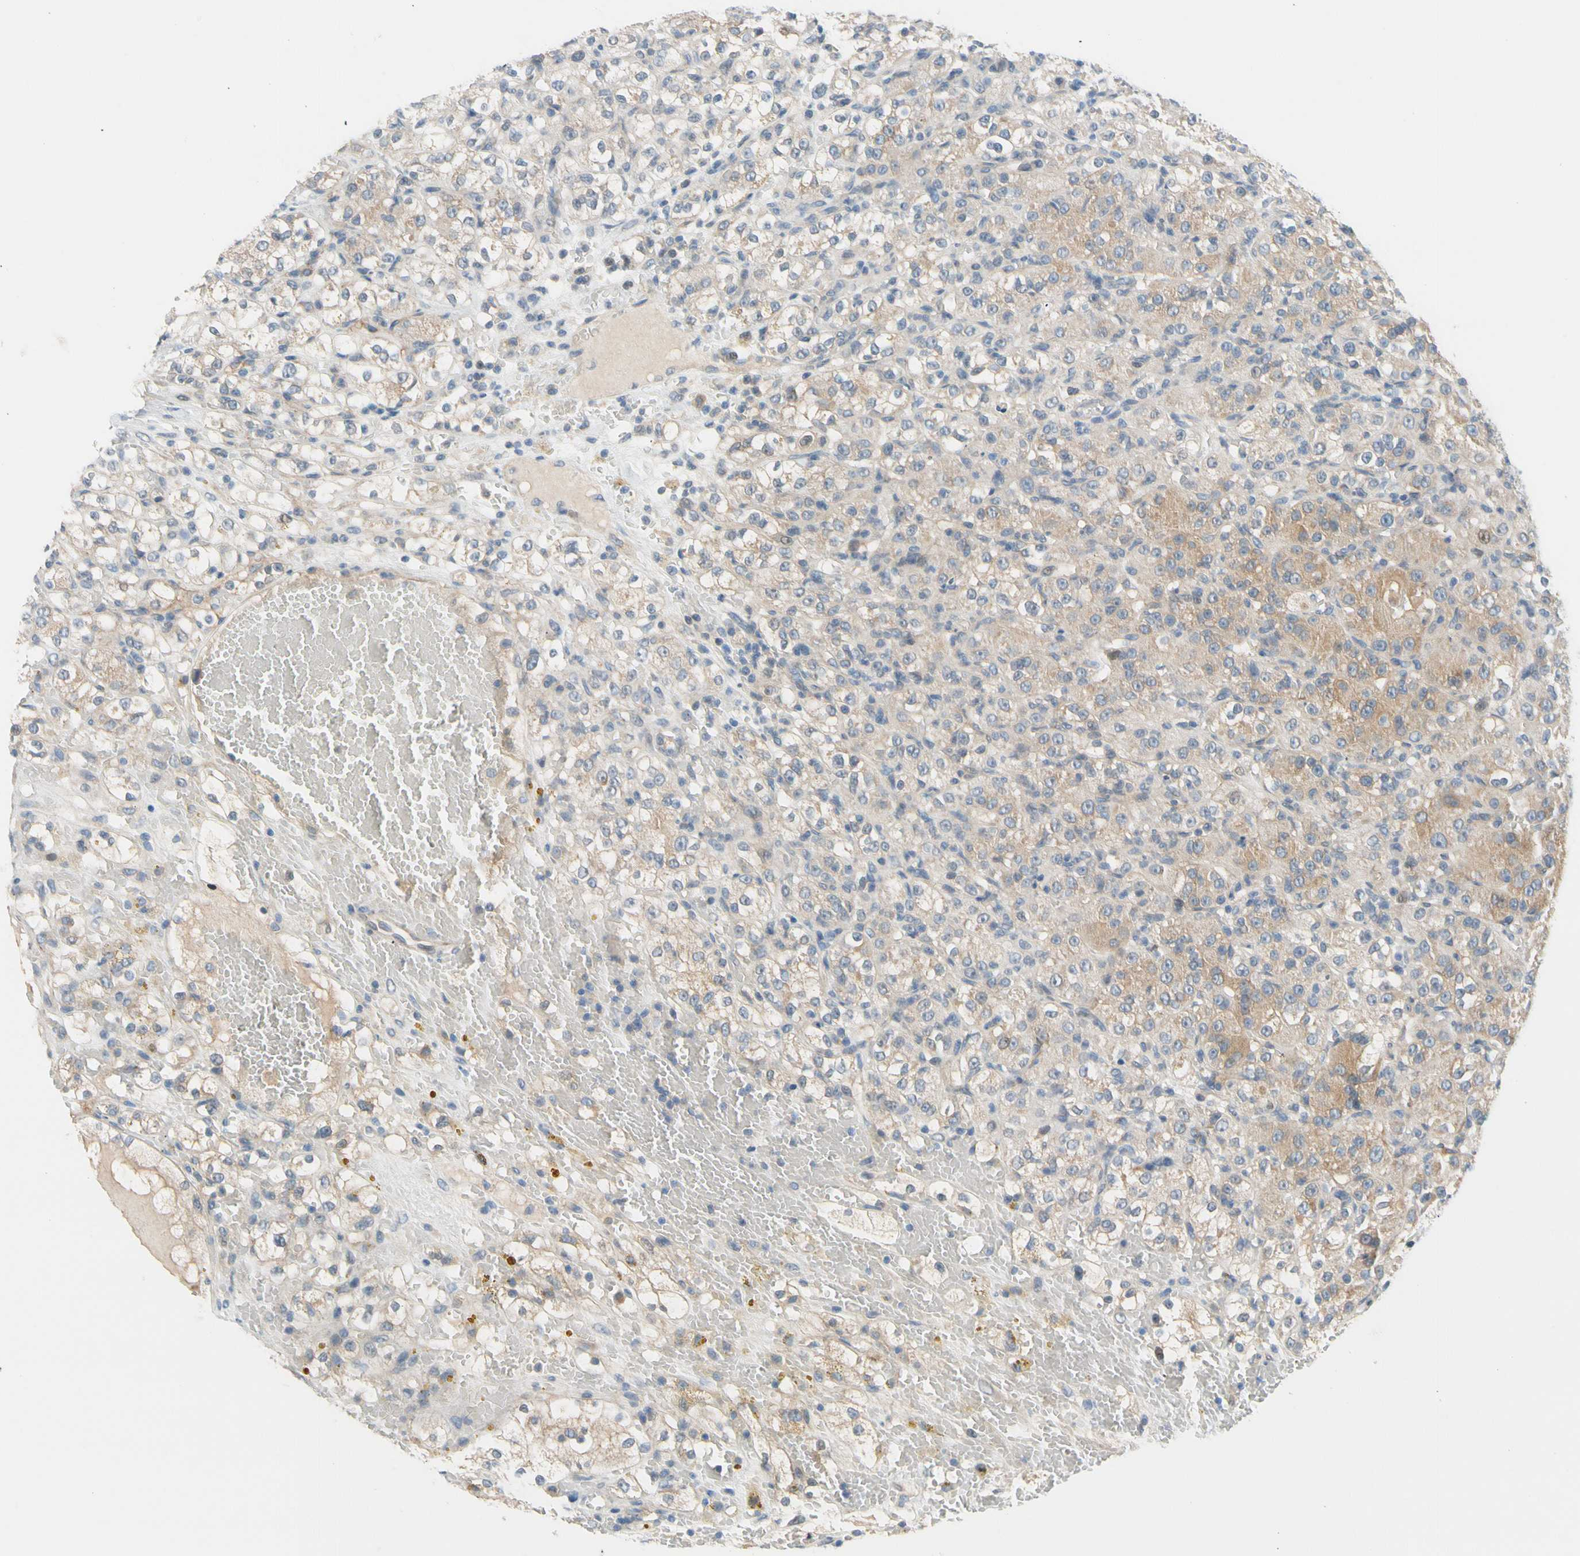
{"staining": {"intensity": "moderate", "quantity": ">75%", "location": "cytoplasmic/membranous"}, "tissue": "renal cancer", "cell_type": "Tumor cells", "image_type": "cancer", "snomed": [{"axis": "morphology", "description": "Normal tissue, NOS"}, {"axis": "morphology", "description": "Adenocarcinoma, NOS"}, {"axis": "topography", "description": "Kidney"}], "caption": "IHC (DAB (3,3'-diaminobenzidine)) staining of human renal adenocarcinoma reveals moderate cytoplasmic/membranous protein staining in about >75% of tumor cells.", "gene": "CFAP36", "patient": {"sex": "male", "age": 61}}